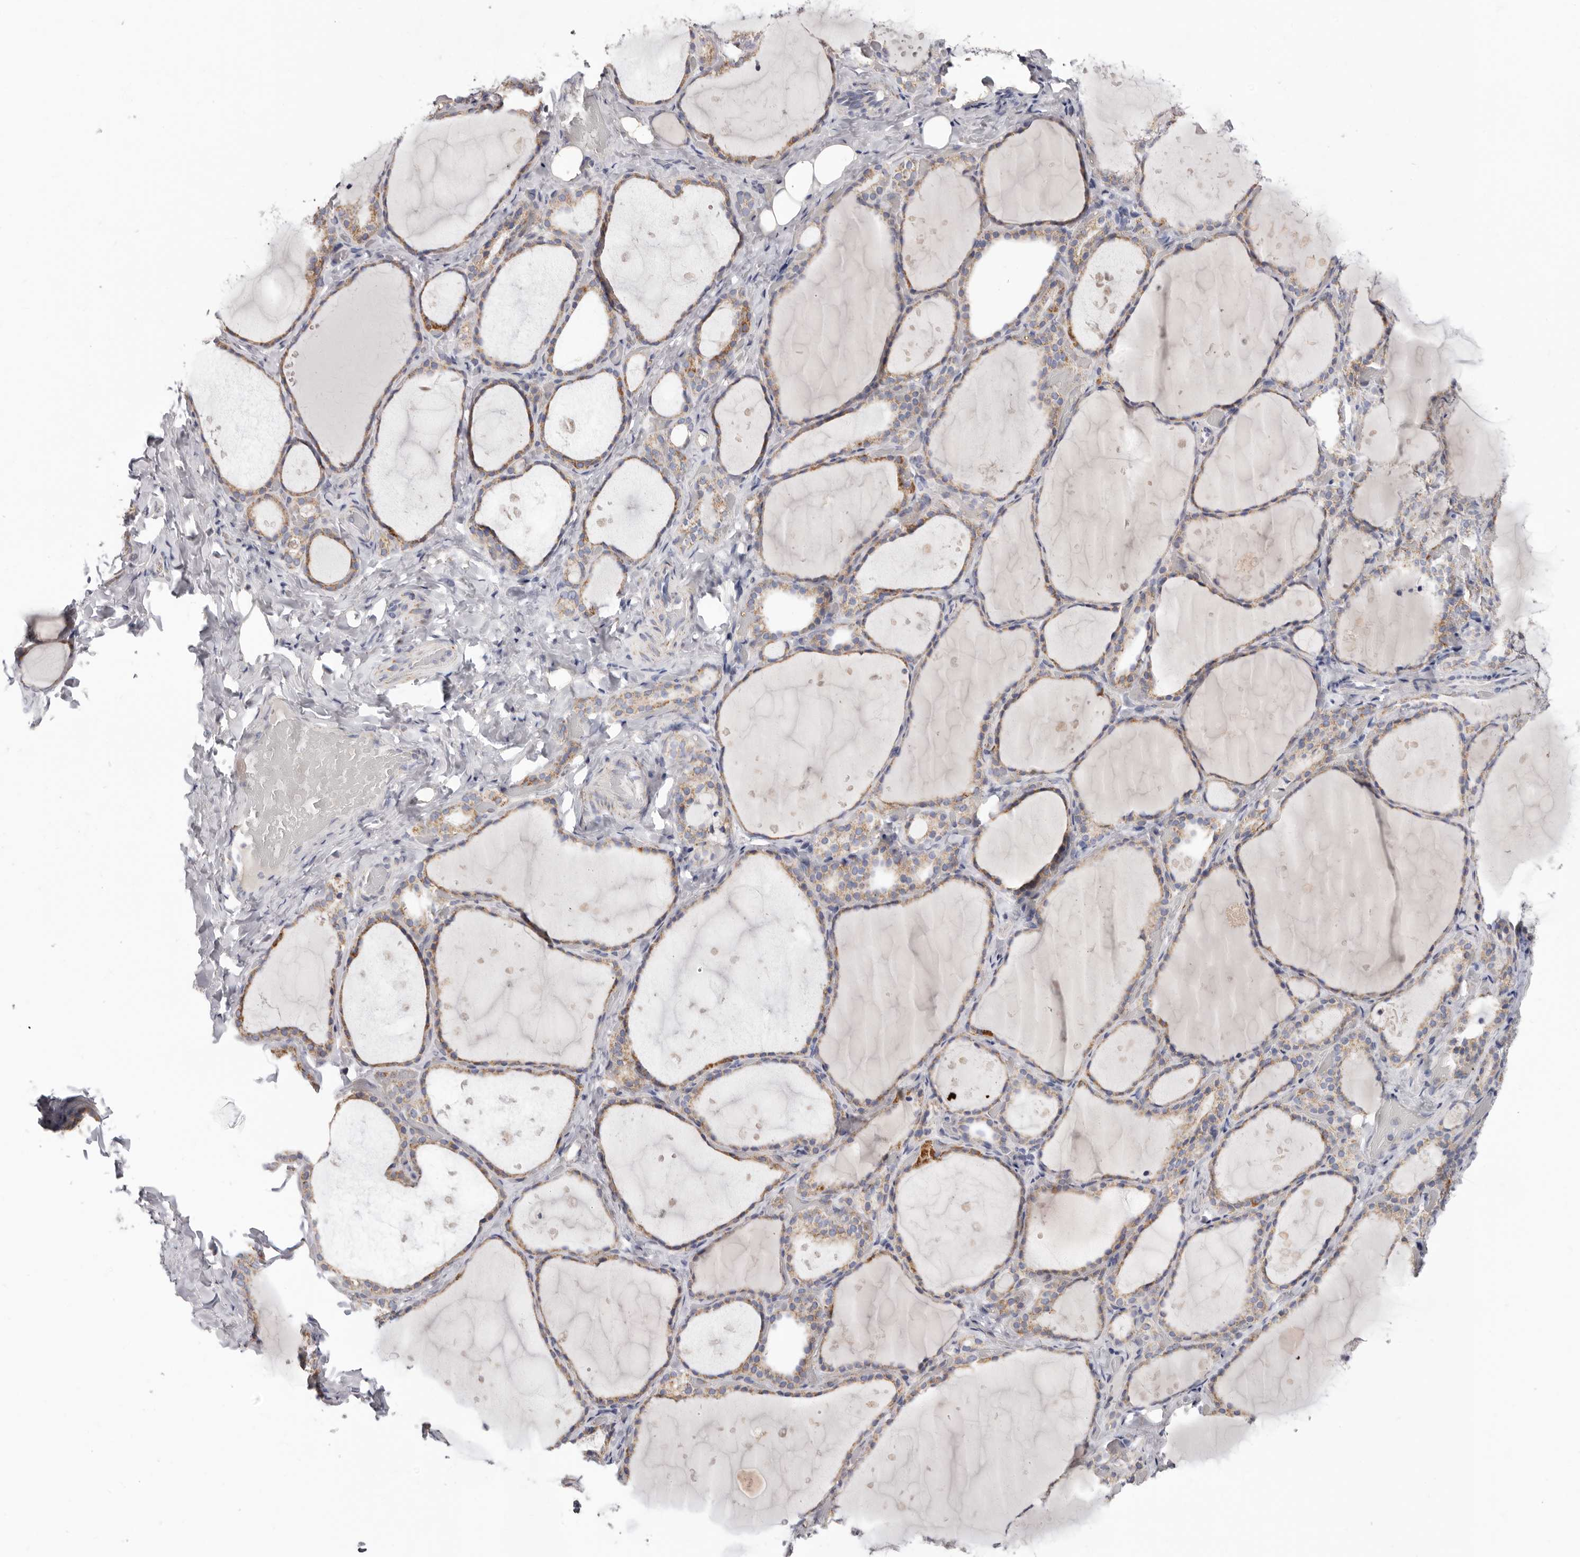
{"staining": {"intensity": "moderate", "quantity": "25%-75%", "location": "cytoplasmic/membranous"}, "tissue": "thyroid gland", "cell_type": "Glandular cells", "image_type": "normal", "snomed": [{"axis": "morphology", "description": "Normal tissue, NOS"}, {"axis": "topography", "description": "Thyroid gland"}], "caption": "Immunohistochemical staining of benign thyroid gland shows 25%-75% levels of moderate cytoplasmic/membranous protein staining in approximately 25%-75% of glandular cells.", "gene": "RSPO2", "patient": {"sex": "female", "age": 44}}